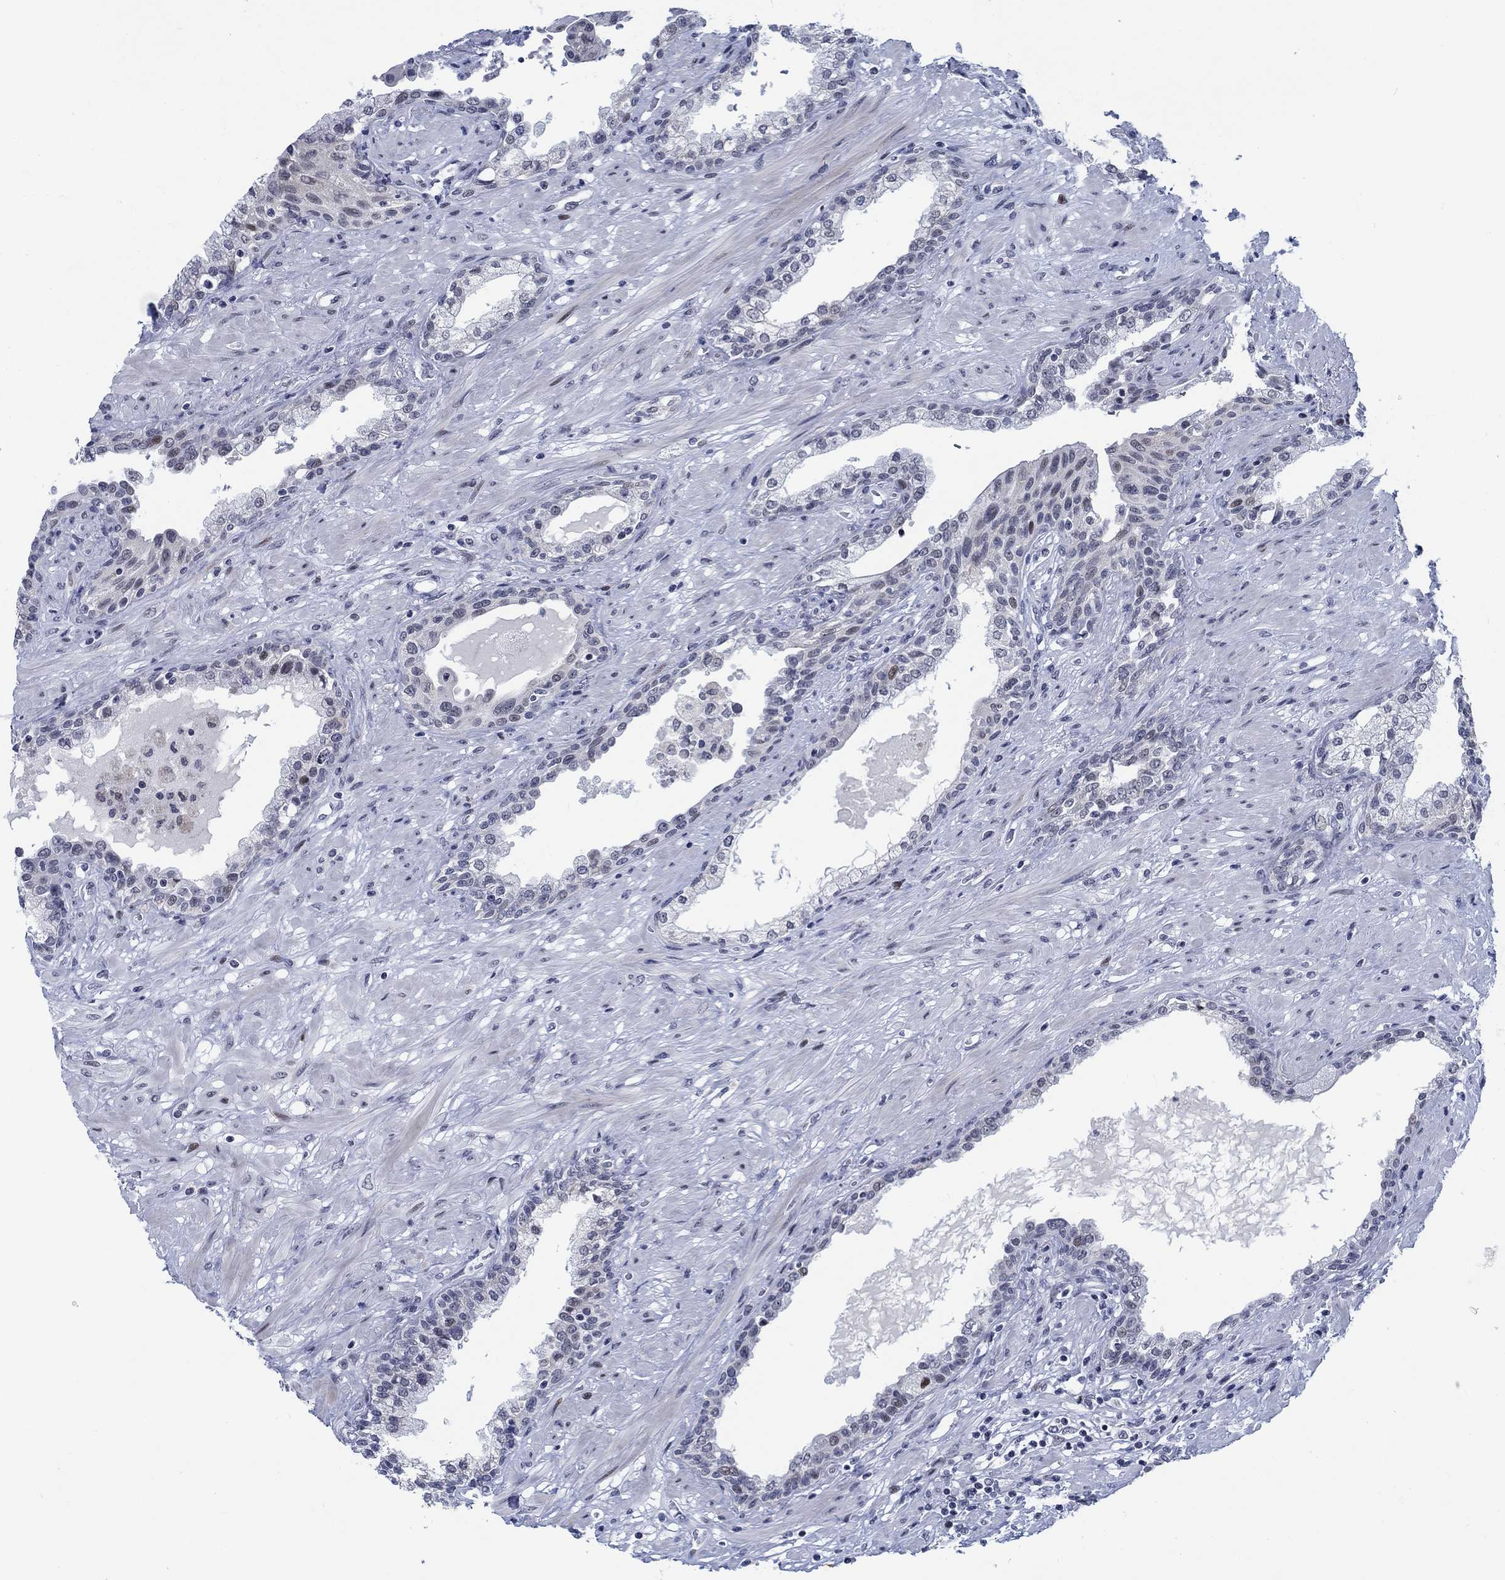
{"staining": {"intensity": "negative", "quantity": "none", "location": "none"}, "tissue": "prostate", "cell_type": "Glandular cells", "image_type": "normal", "snomed": [{"axis": "morphology", "description": "Normal tissue, NOS"}, {"axis": "topography", "description": "Prostate"}], "caption": "Immunohistochemical staining of normal prostate demonstrates no significant staining in glandular cells.", "gene": "NEU3", "patient": {"sex": "male", "age": 63}}